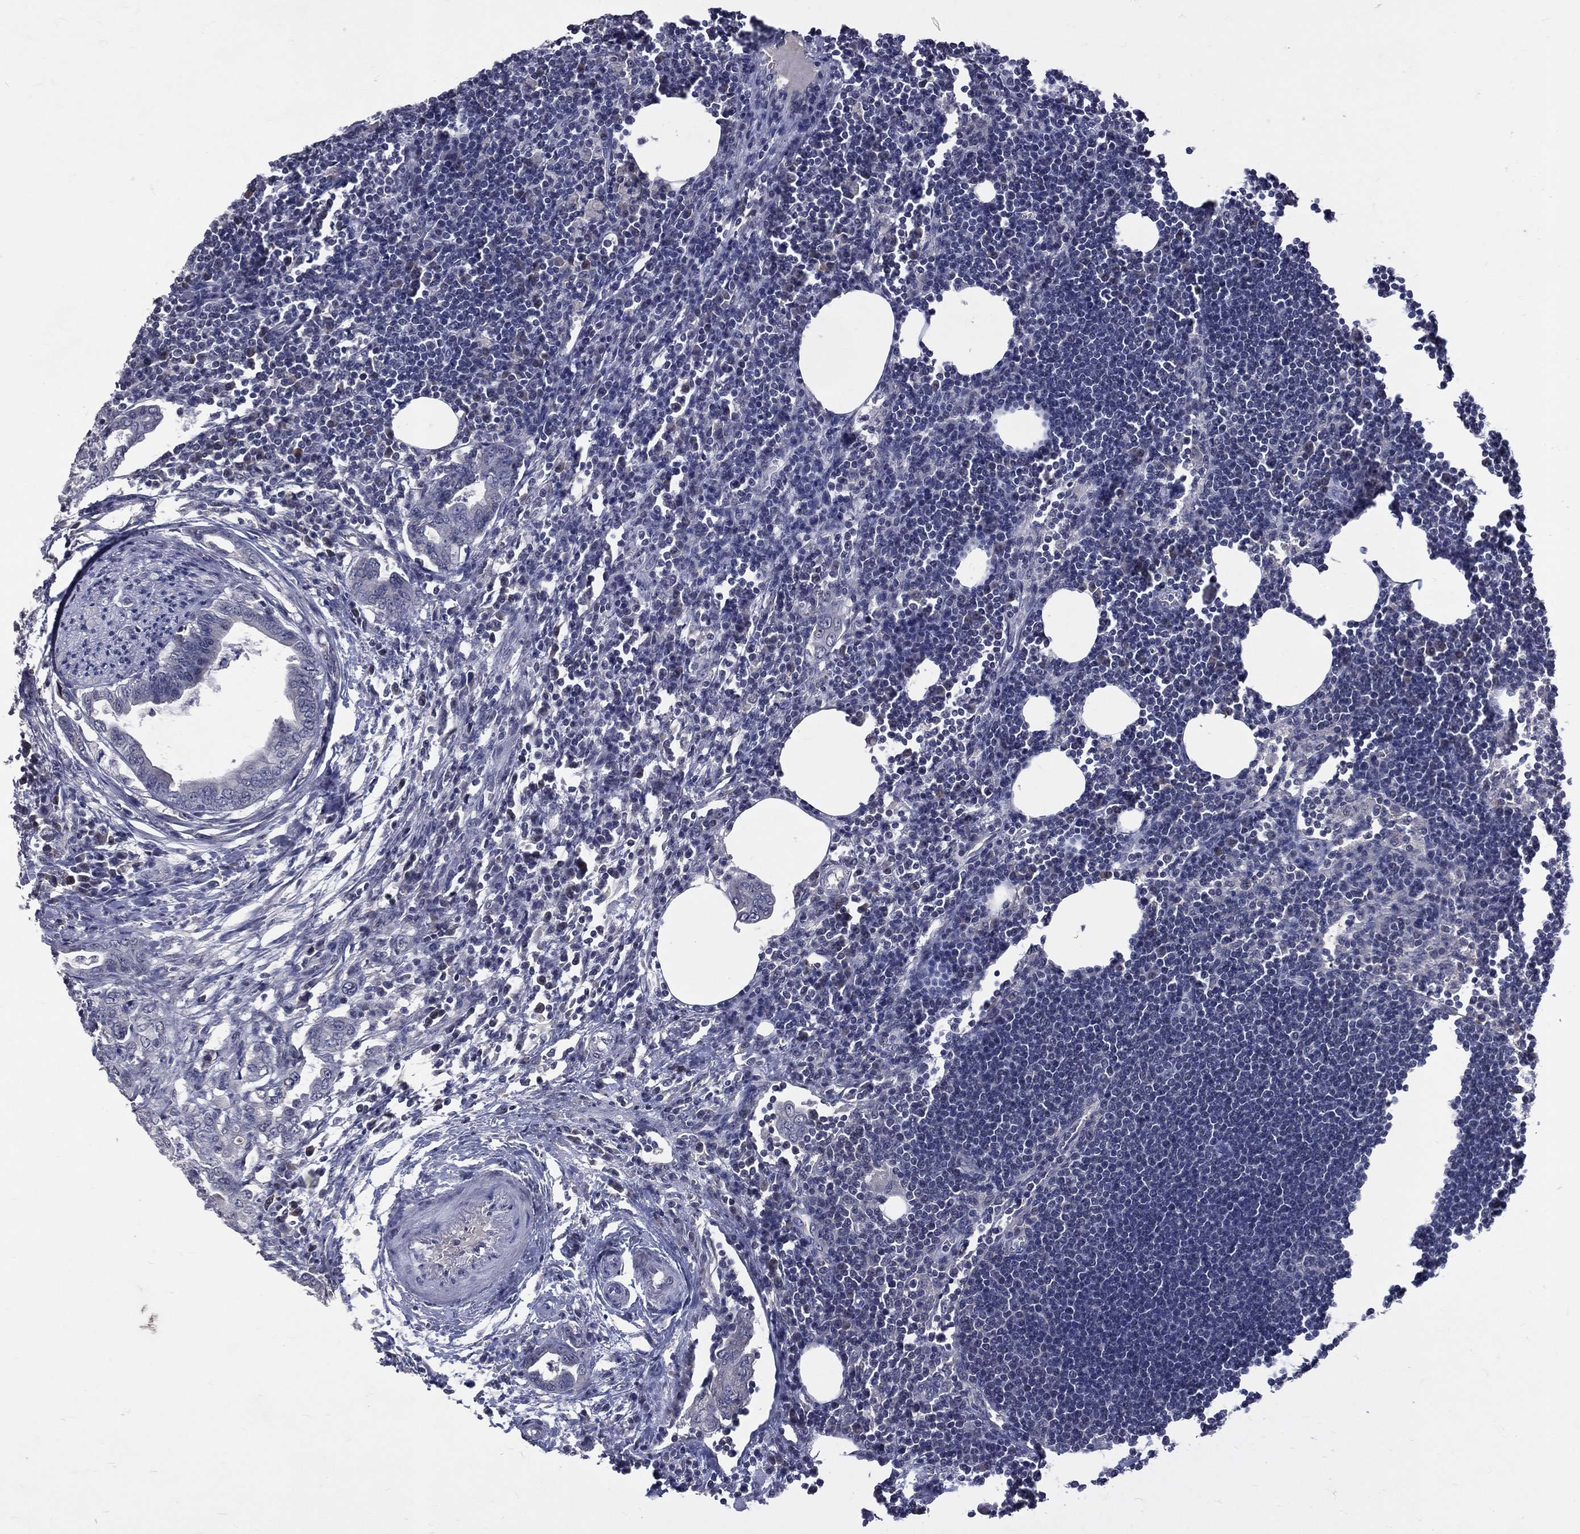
{"staining": {"intensity": "negative", "quantity": "none", "location": "none"}, "tissue": "lymph node", "cell_type": "Germinal center cells", "image_type": "normal", "snomed": [{"axis": "morphology", "description": "Normal tissue, NOS"}, {"axis": "topography", "description": "Lymph node"}], "caption": "DAB (3,3'-diaminobenzidine) immunohistochemical staining of unremarkable lymph node displays no significant staining in germinal center cells. (Brightfield microscopy of DAB IHC at high magnification).", "gene": "DSG4", "patient": {"sex": "female", "age": 67}}